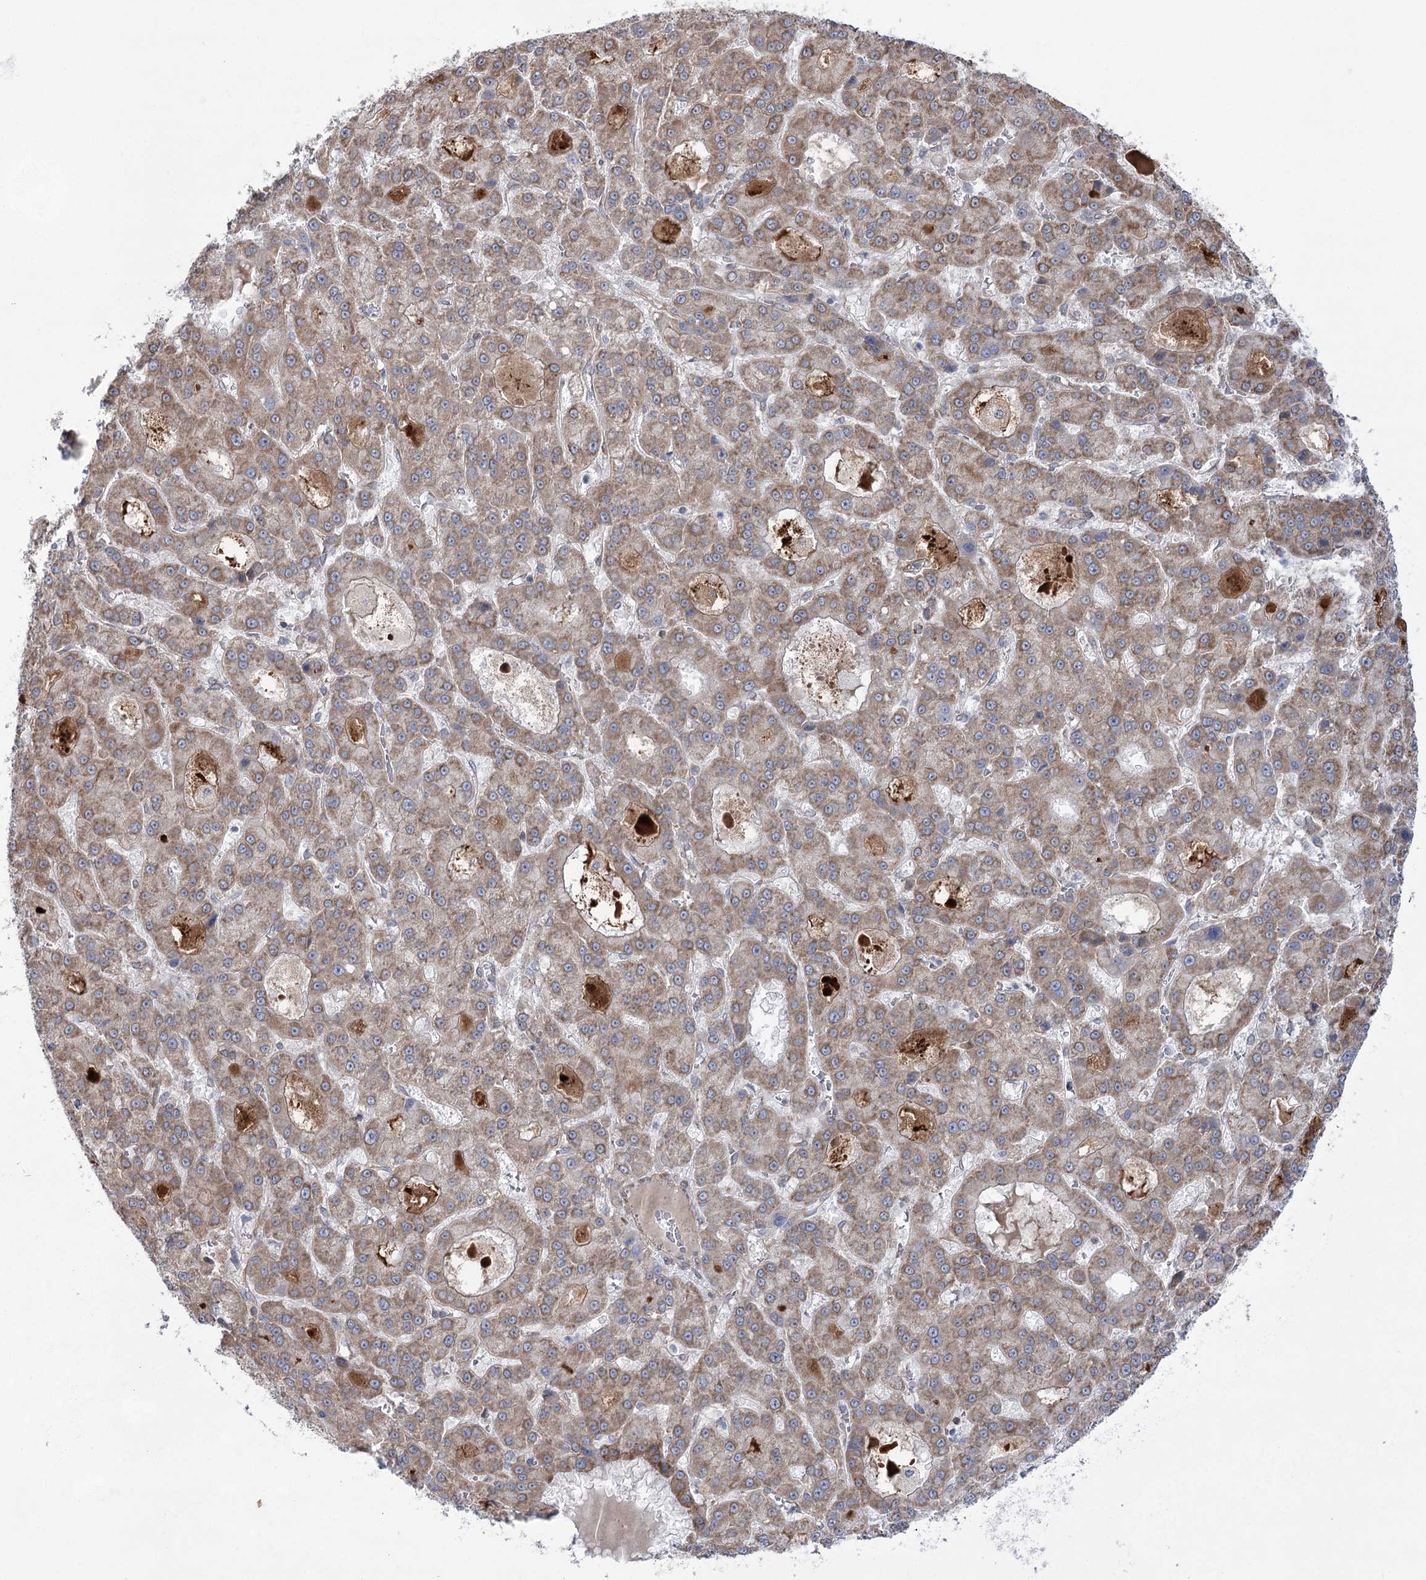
{"staining": {"intensity": "weak", "quantity": "25%-75%", "location": "cytoplasmic/membranous"}, "tissue": "liver cancer", "cell_type": "Tumor cells", "image_type": "cancer", "snomed": [{"axis": "morphology", "description": "Carcinoma, Hepatocellular, NOS"}, {"axis": "topography", "description": "Liver"}], "caption": "Immunohistochemical staining of human liver cancer (hepatocellular carcinoma) demonstrates weak cytoplasmic/membranous protein positivity in about 25%-75% of tumor cells.", "gene": "VWA2", "patient": {"sex": "male", "age": 70}}